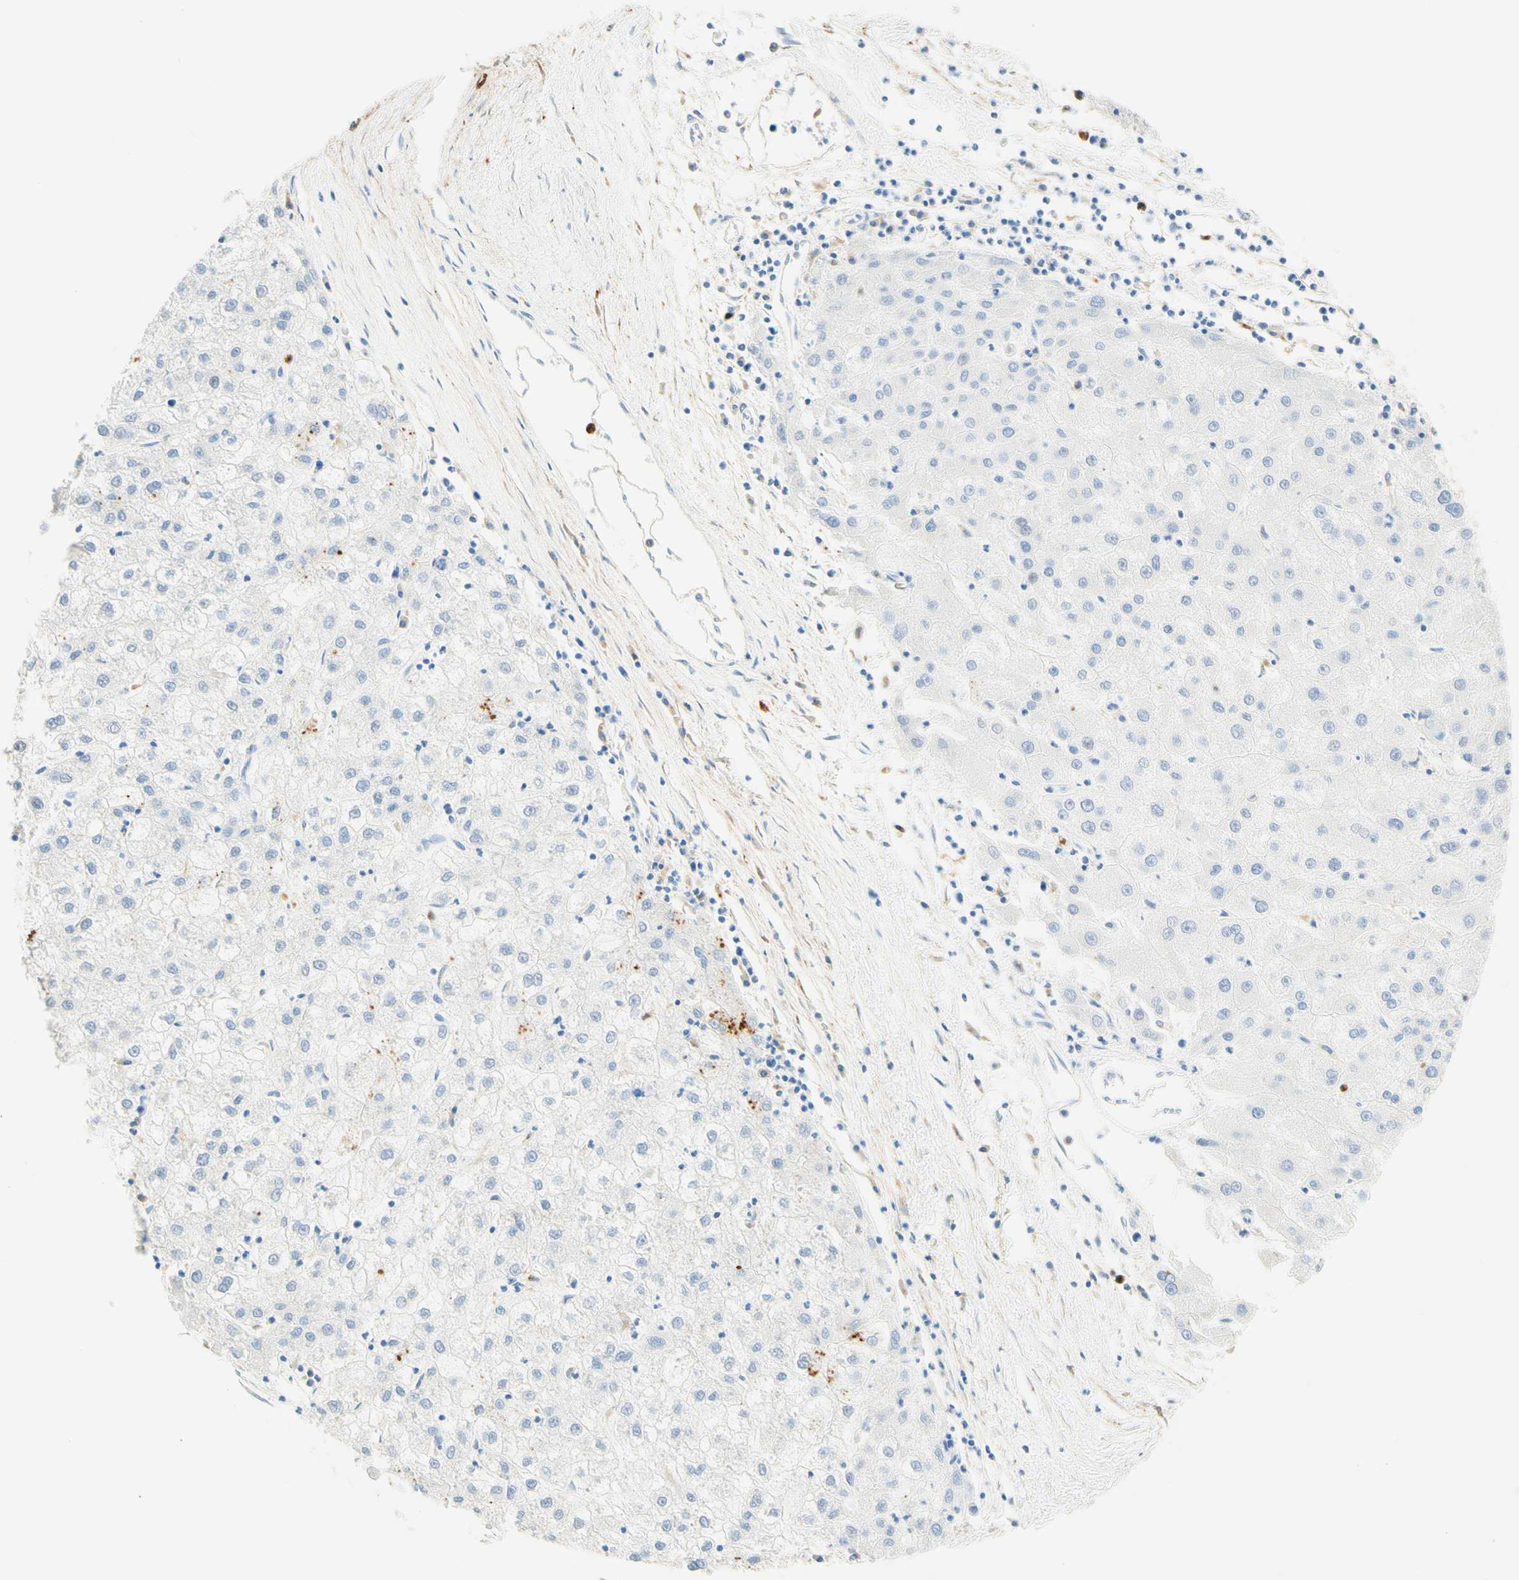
{"staining": {"intensity": "moderate", "quantity": "<25%", "location": "cytoplasmic/membranous"}, "tissue": "liver cancer", "cell_type": "Tumor cells", "image_type": "cancer", "snomed": [{"axis": "morphology", "description": "Carcinoma, Hepatocellular, NOS"}, {"axis": "topography", "description": "Liver"}], "caption": "The micrograph shows a brown stain indicating the presence of a protein in the cytoplasmic/membranous of tumor cells in liver hepatocellular carcinoma. (DAB IHC with brightfield microscopy, high magnification).", "gene": "CD63", "patient": {"sex": "male", "age": 72}}